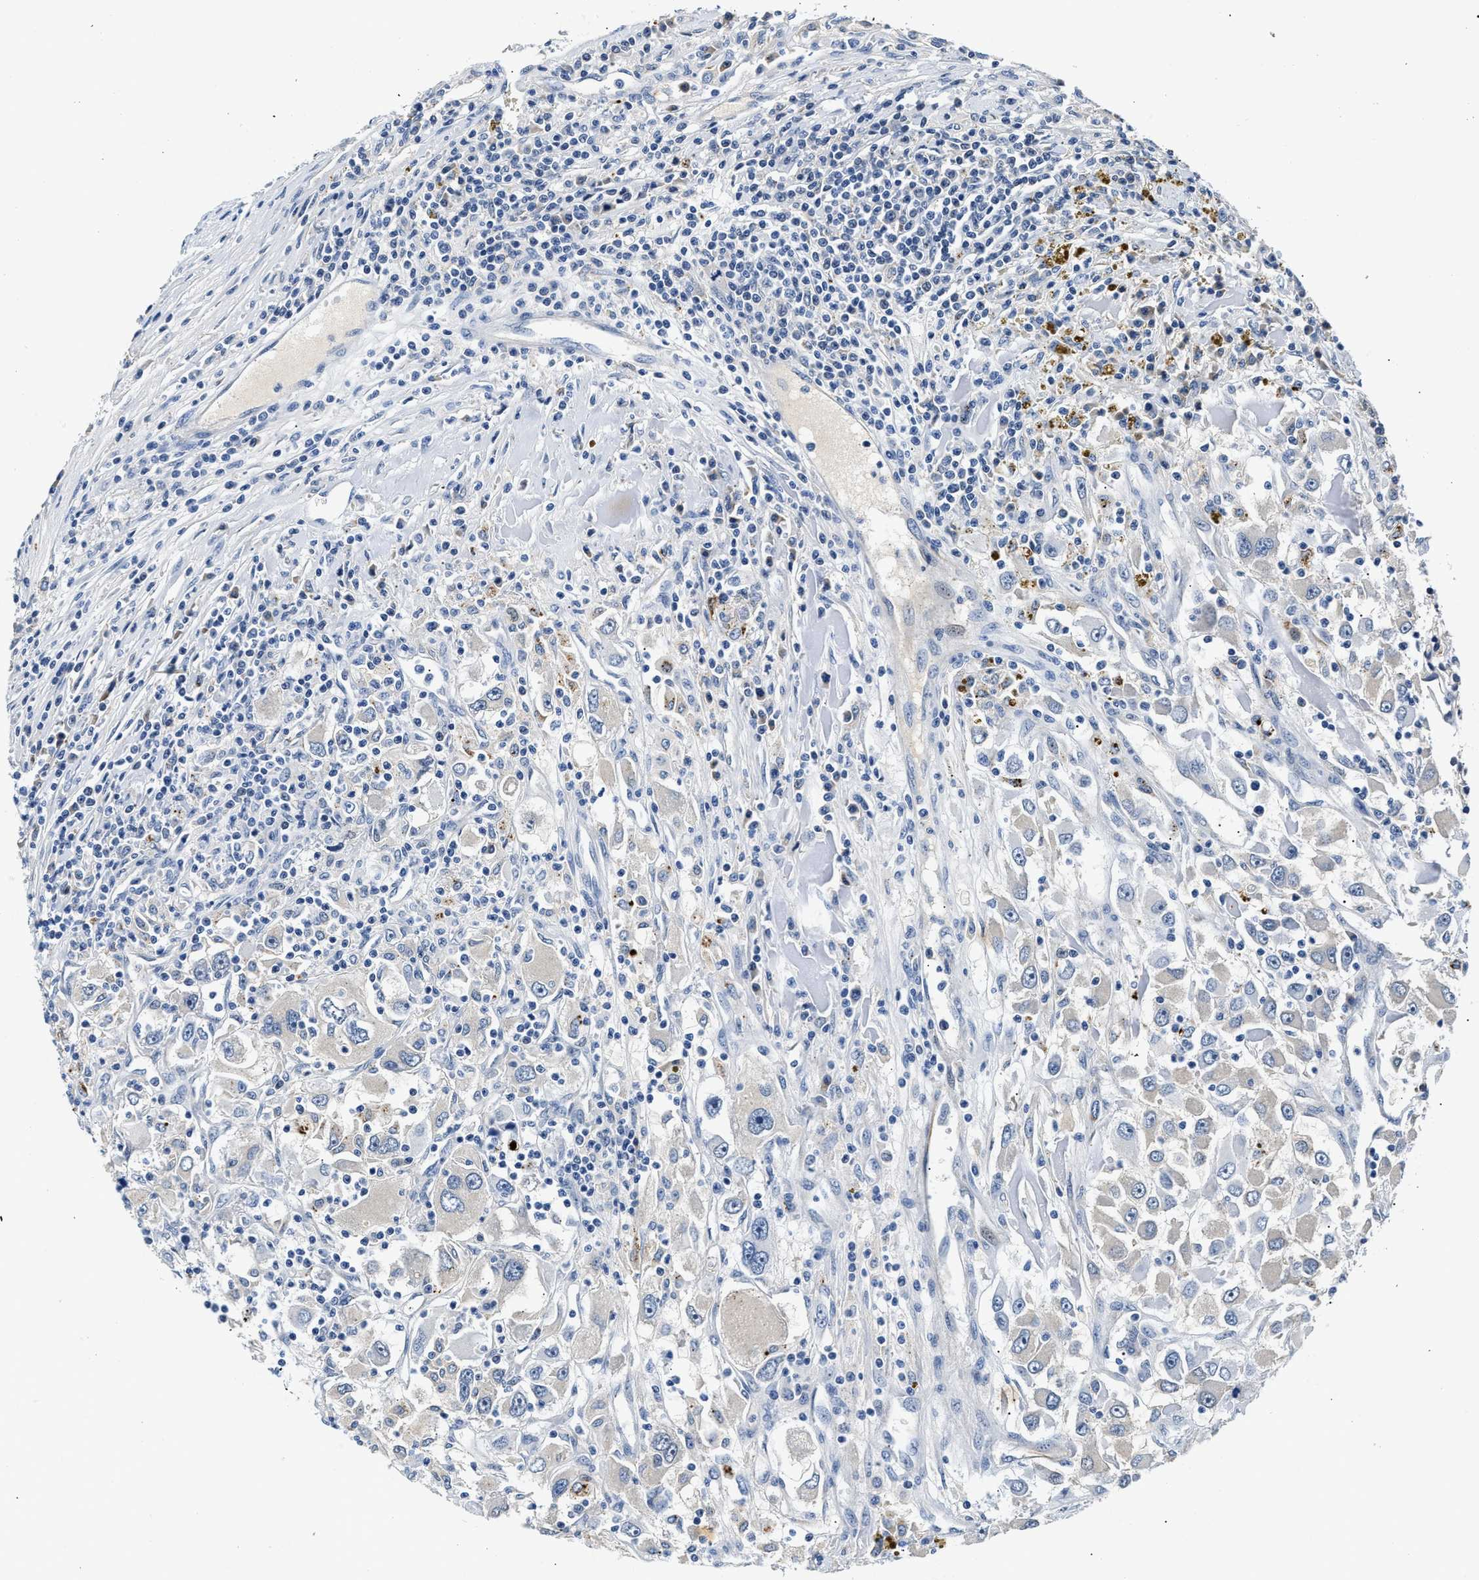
{"staining": {"intensity": "negative", "quantity": "none", "location": "none"}, "tissue": "renal cancer", "cell_type": "Tumor cells", "image_type": "cancer", "snomed": [{"axis": "morphology", "description": "Adenocarcinoma, NOS"}, {"axis": "topography", "description": "Kidney"}], "caption": "Immunohistochemistry of human renal adenocarcinoma exhibits no positivity in tumor cells.", "gene": "MED22", "patient": {"sex": "female", "age": 52}}